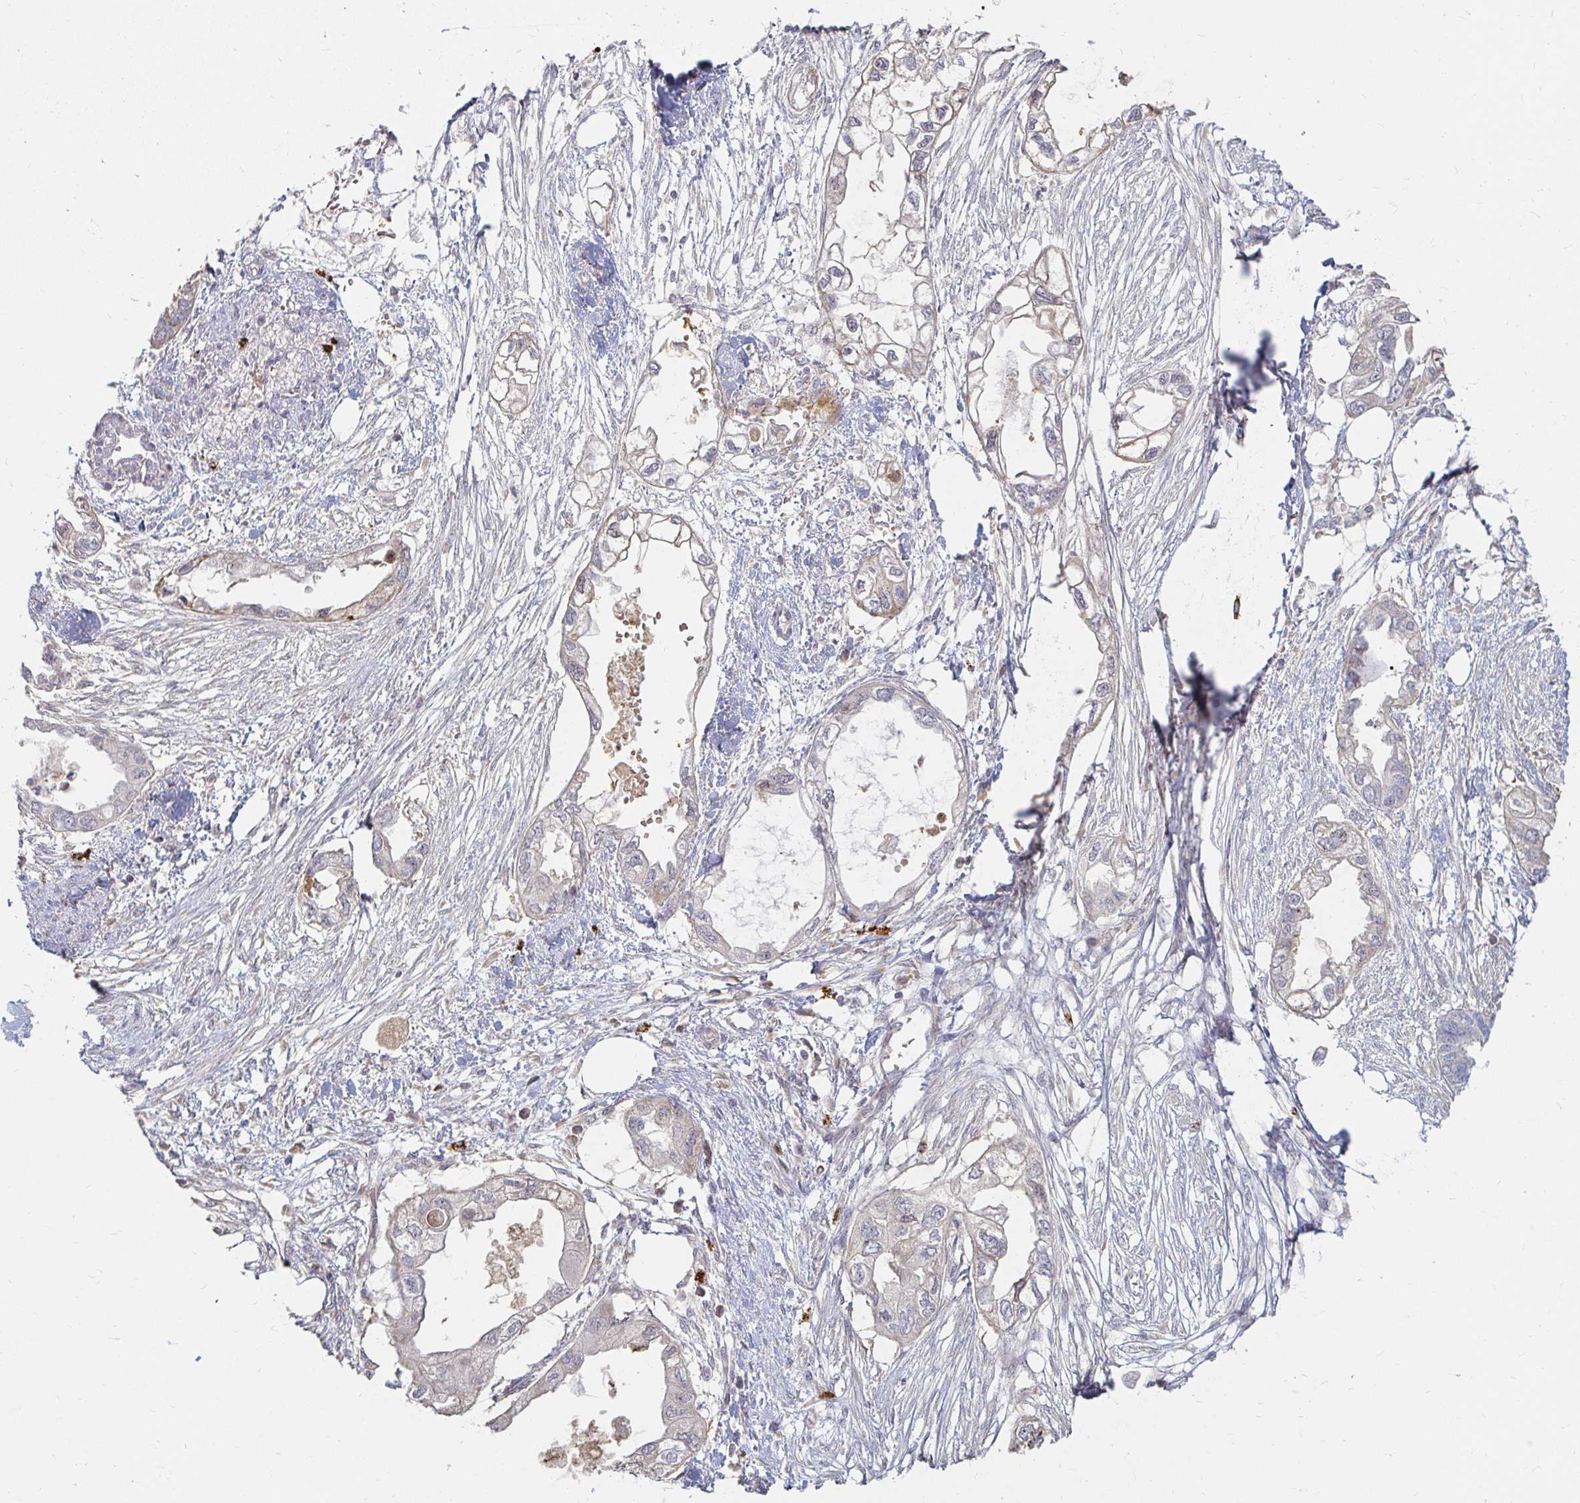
{"staining": {"intensity": "negative", "quantity": "none", "location": "none"}, "tissue": "endometrial cancer", "cell_type": "Tumor cells", "image_type": "cancer", "snomed": [{"axis": "morphology", "description": "Adenocarcinoma, NOS"}, {"axis": "morphology", "description": "Adenocarcinoma, metastatic, NOS"}, {"axis": "topography", "description": "Adipose tissue"}, {"axis": "topography", "description": "Endometrium"}], "caption": "A micrograph of endometrial cancer stained for a protein demonstrates no brown staining in tumor cells. (DAB immunohistochemistry (IHC), high magnification).", "gene": "CAST", "patient": {"sex": "female", "age": 67}}